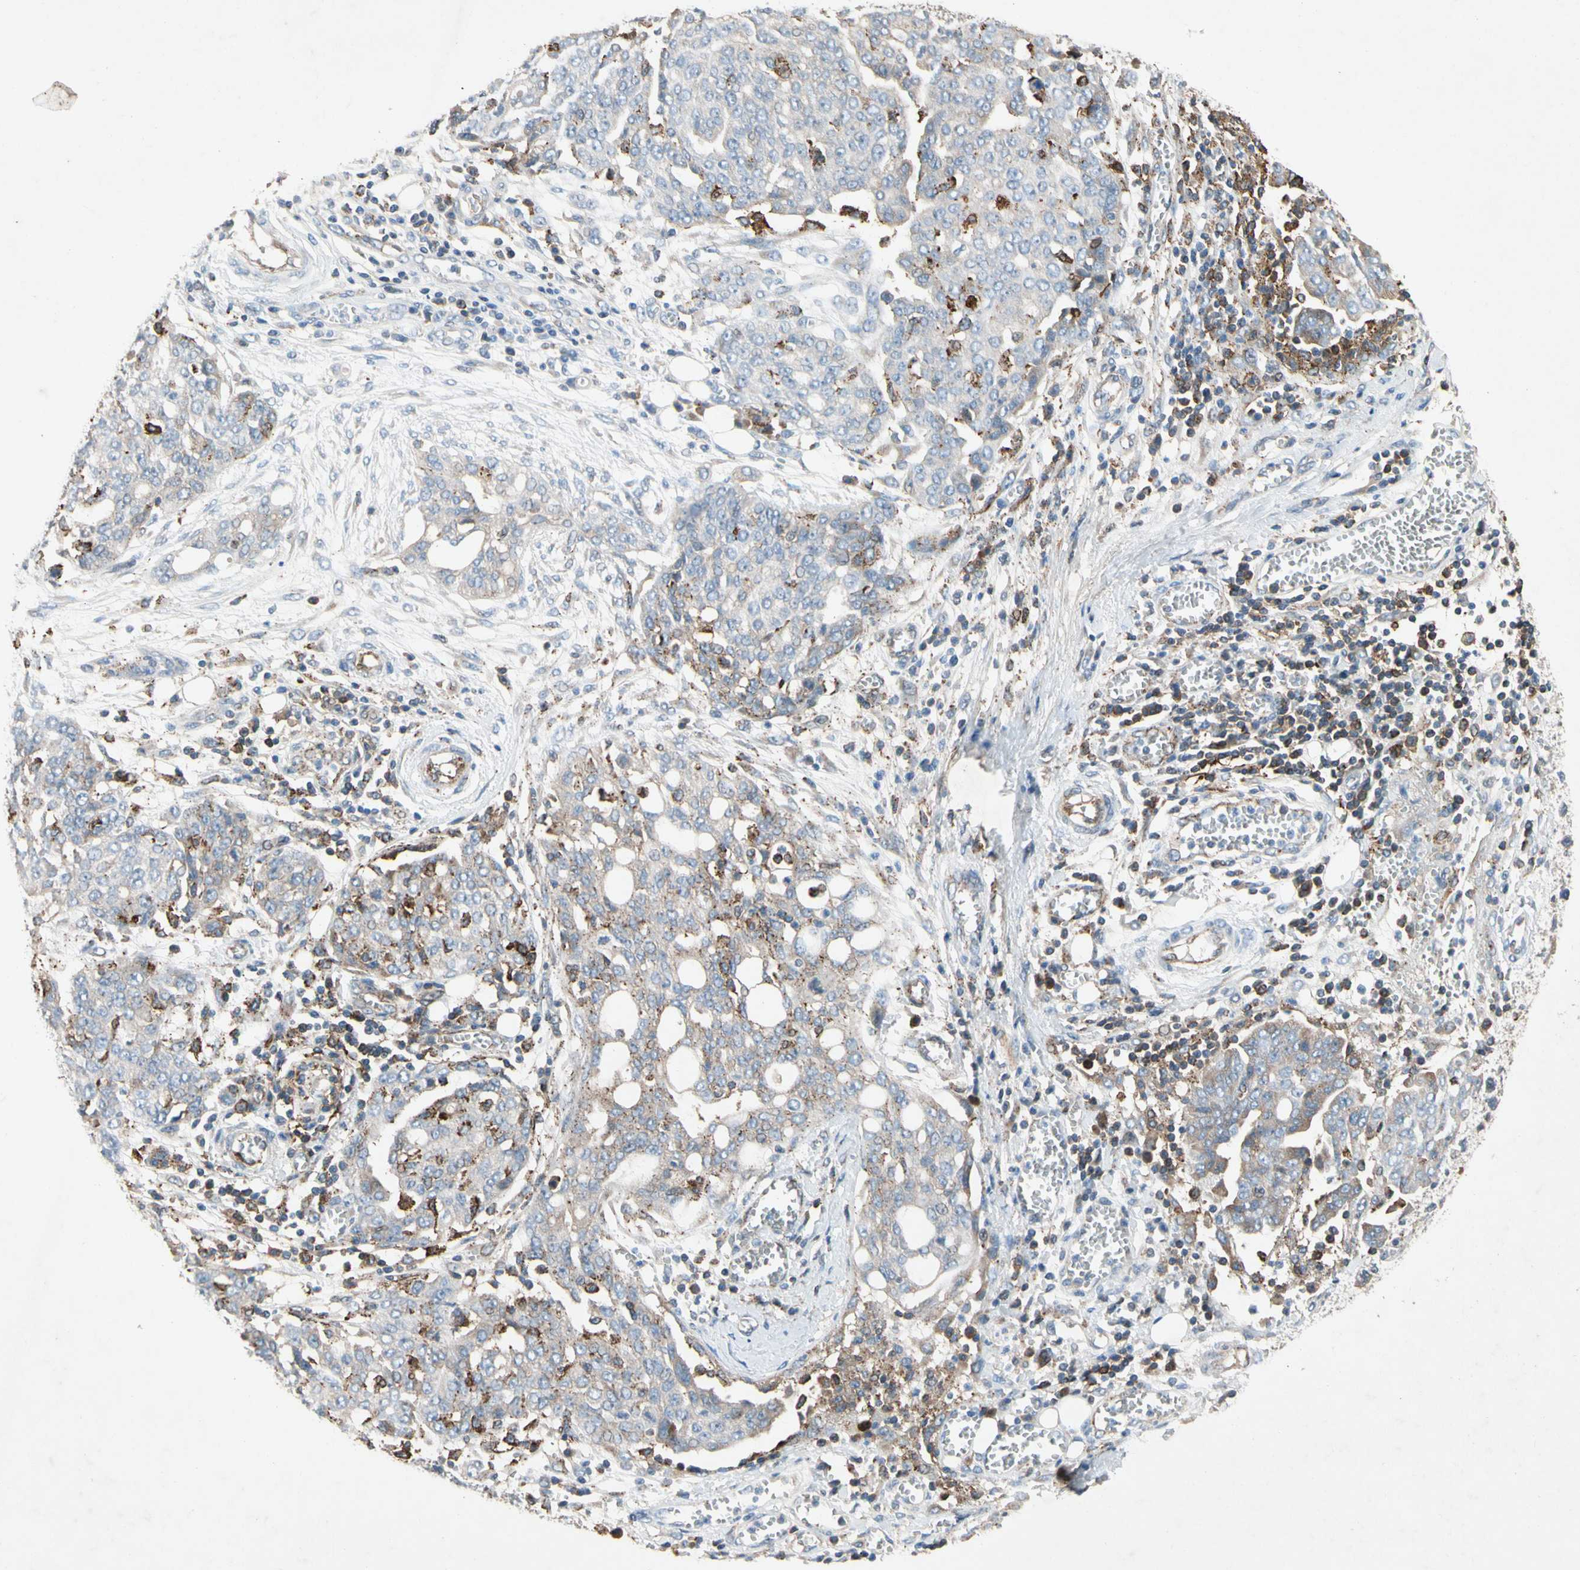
{"staining": {"intensity": "weak", "quantity": "25%-75%", "location": "cytoplasmic/membranous"}, "tissue": "ovarian cancer", "cell_type": "Tumor cells", "image_type": "cancer", "snomed": [{"axis": "morphology", "description": "Cystadenocarcinoma, serous, NOS"}, {"axis": "topography", "description": "Soft tissue"}, {"axis": "topography", "description": "Ovary"}], "caption": "Ovarian cancer stained with a brown dye shows weak cytoplasmic/membranous positive positivity in about 25%-75% of tumor cells.", "gene": "NDFIP2", "patient": {"sex": "female", "age": 57}}